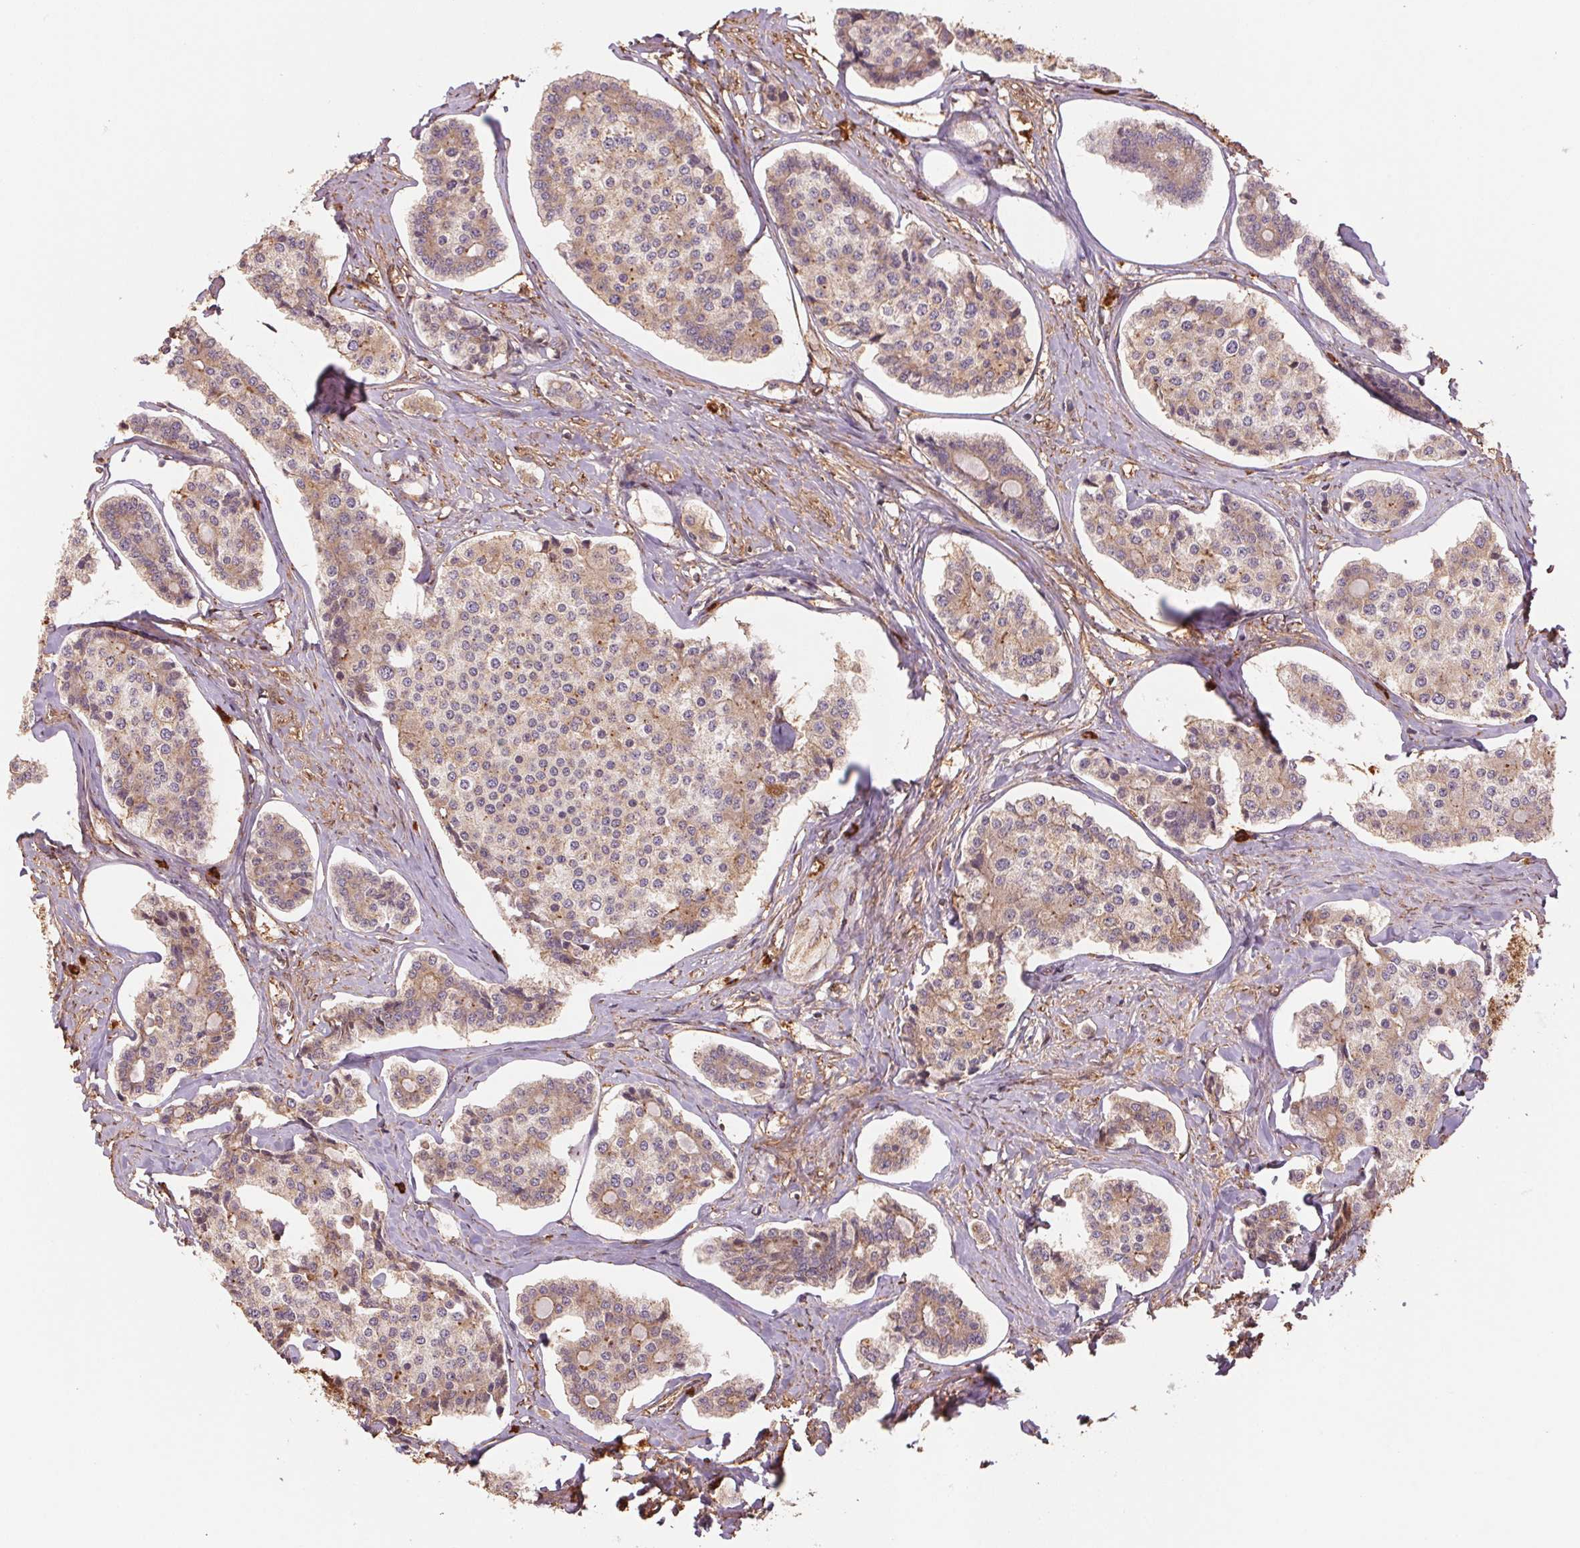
{"staining": {"intensity": "weak", "quantity": "25%-75%", "location": "cytoplasmic/membranous"}, "tissue": "carcinoid", "cell_type": "Tumor cells", "image_type": "cancer", "snomed": [{"axis": "morphology", "description": "Carcinoid, malignant, NOS"}, {"axis": "topography", "description": "Small intestine"}], "caption": "Malignant carcinoid tissue shows weak cytoplasmic/membranous positivity in about 25%-75% of tumor cells (Stains: DAB in brown, nuclei in blue, Microscopy: brightfield microscopy at high magnification).", "gene": "C6orf163", "patient": {"sex": "female", "age": 65}}